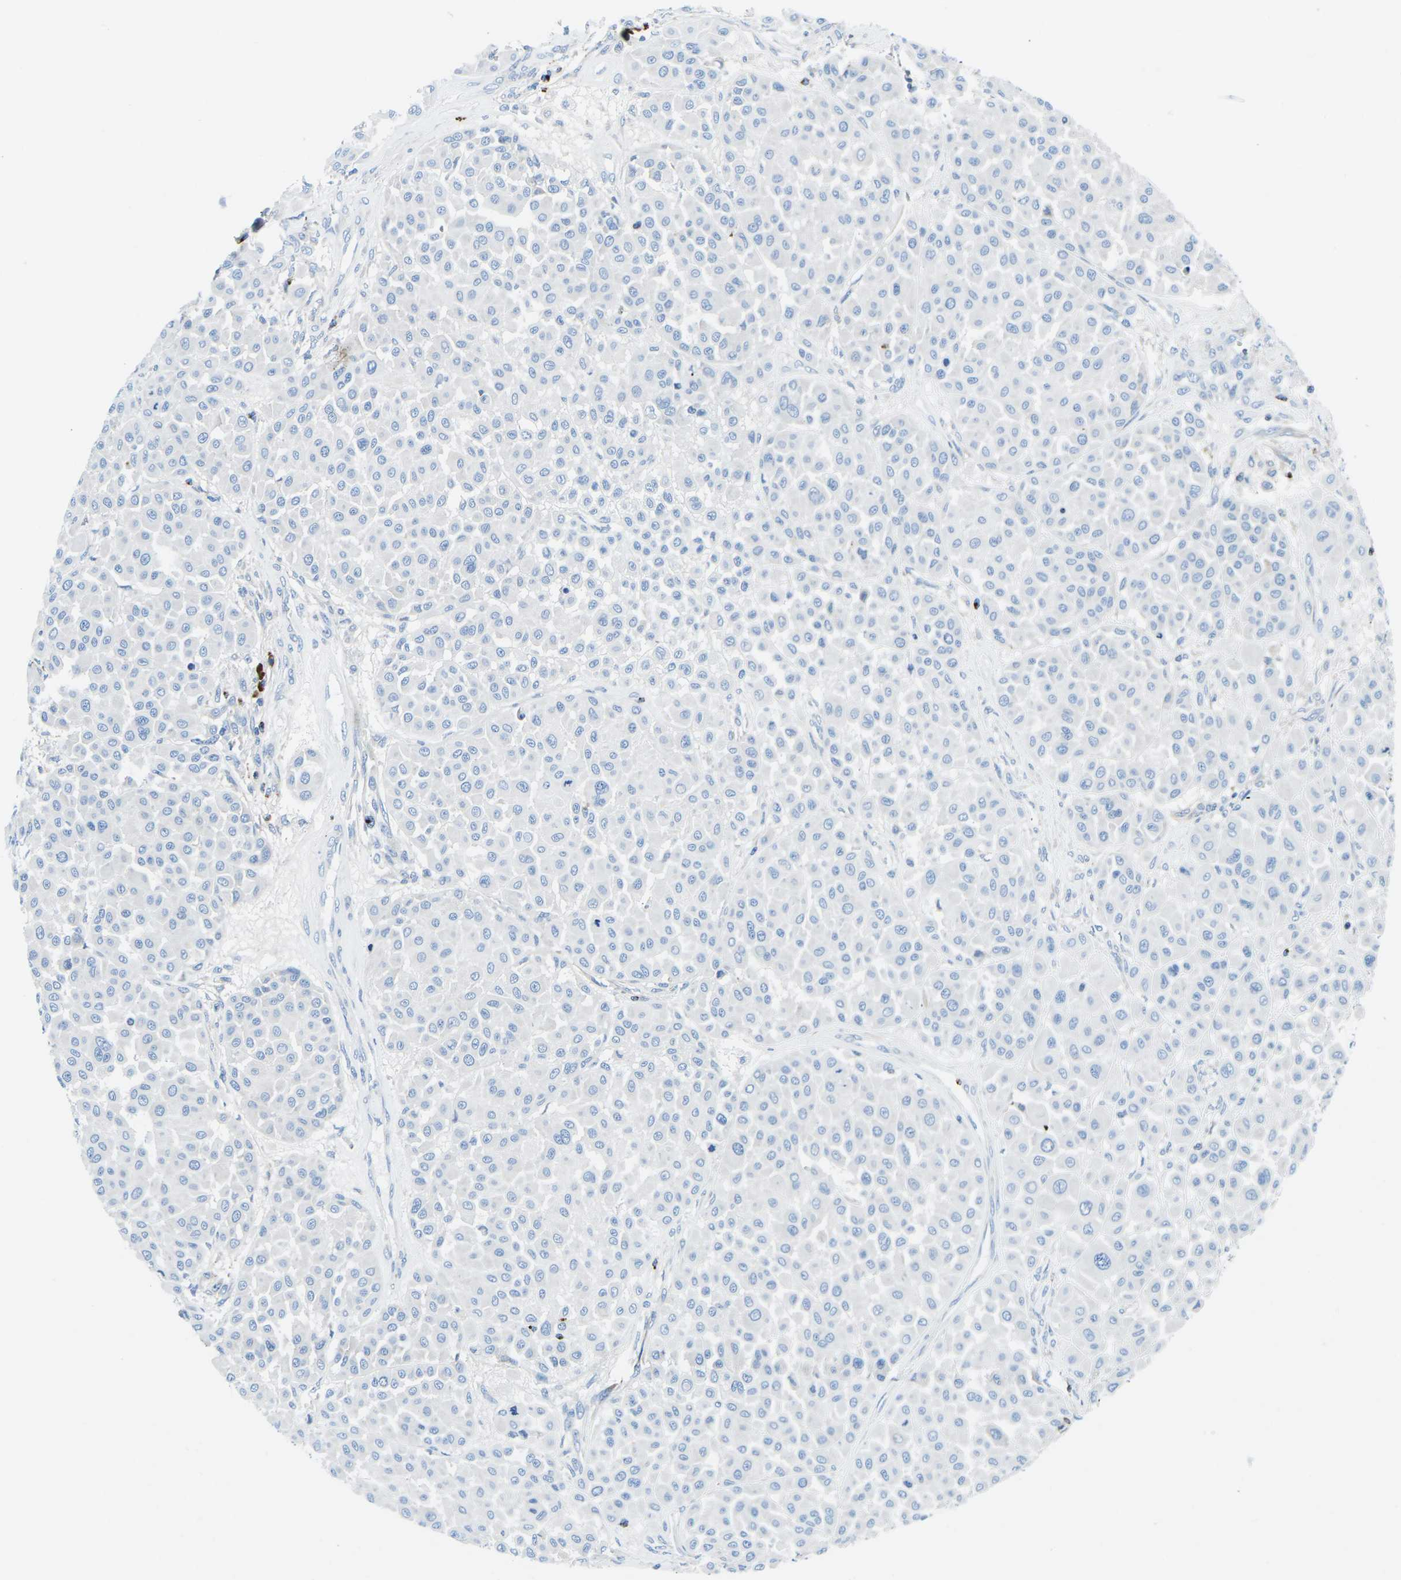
{"staining": {"intensity": "negative", "quantity": "none", "location": "none"}, "tissue": "melanoma", "cell_type": "Tumor cells", "image_type": "cancer", "snomed": [{"axis": "morphology", "description": "Malignant melanoma, Metastatic site"}, {"axis": "topography", "description": "Soft tissue"}], "caption": "Human malignant melanoma (metastatic site) stained for a protein using immunohistochemistry (IHC) demonstrates no expression in tumor cells.", "gene": "MC4R", "patient": {"sex": "male", "age": 41}}